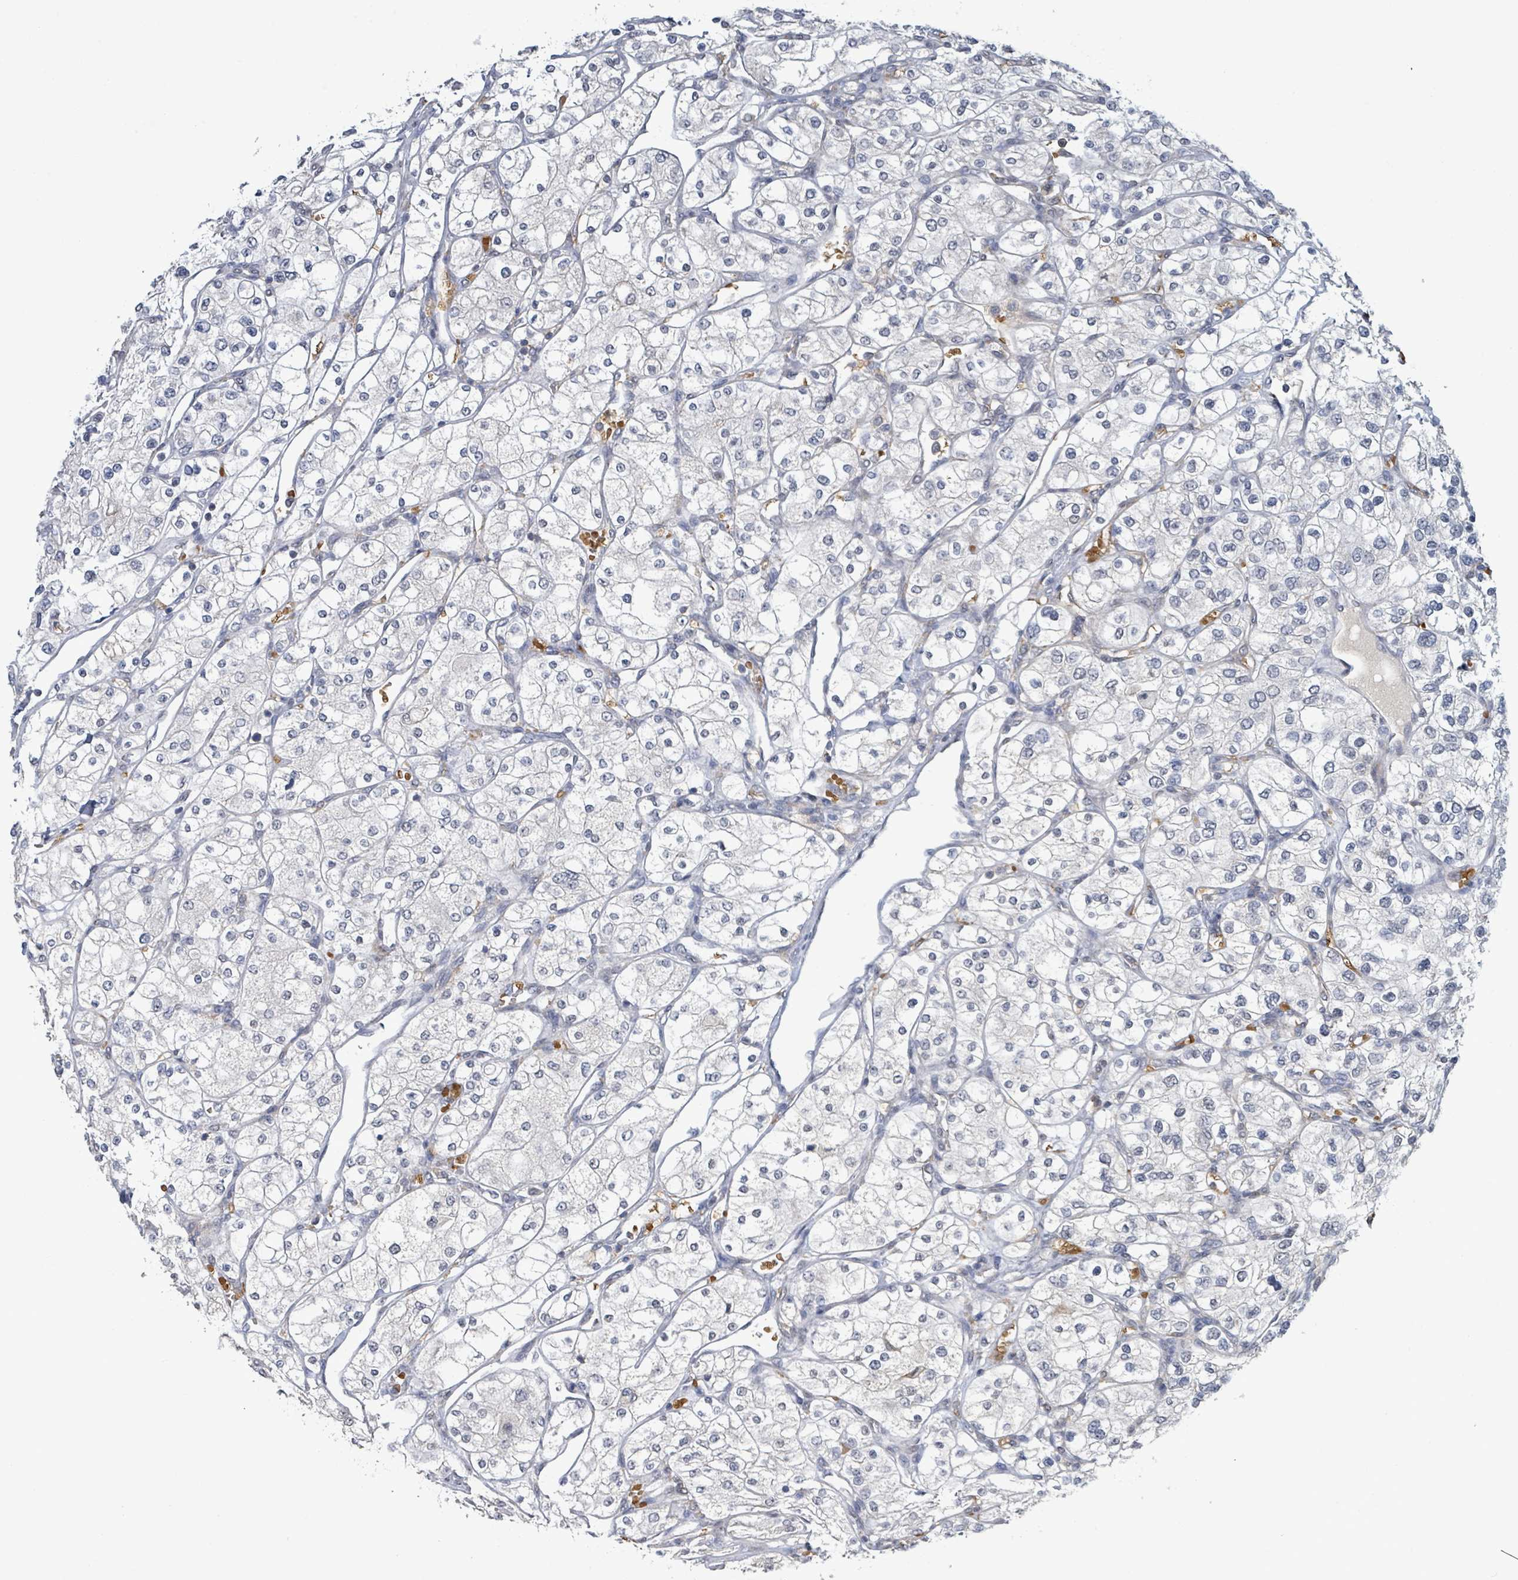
{"staining": {"intensity": "negative", "quantity": "none", "location": "none"}, "tissue": "renal cancer", "cell_type": "Tumor cells", "image_type": "cancer", "snomed": [{"axis": "morphology", "description": "Adenocarcinoma, NOS"}, {"axis": "topography", "description": "Kidney"}], "caption": "Histopathology image shows no significant protein expression in tumor cells of renal adenocarcinoma.", "gene": "SEBOX", "patient": {"sex": "male", "age": 80}}